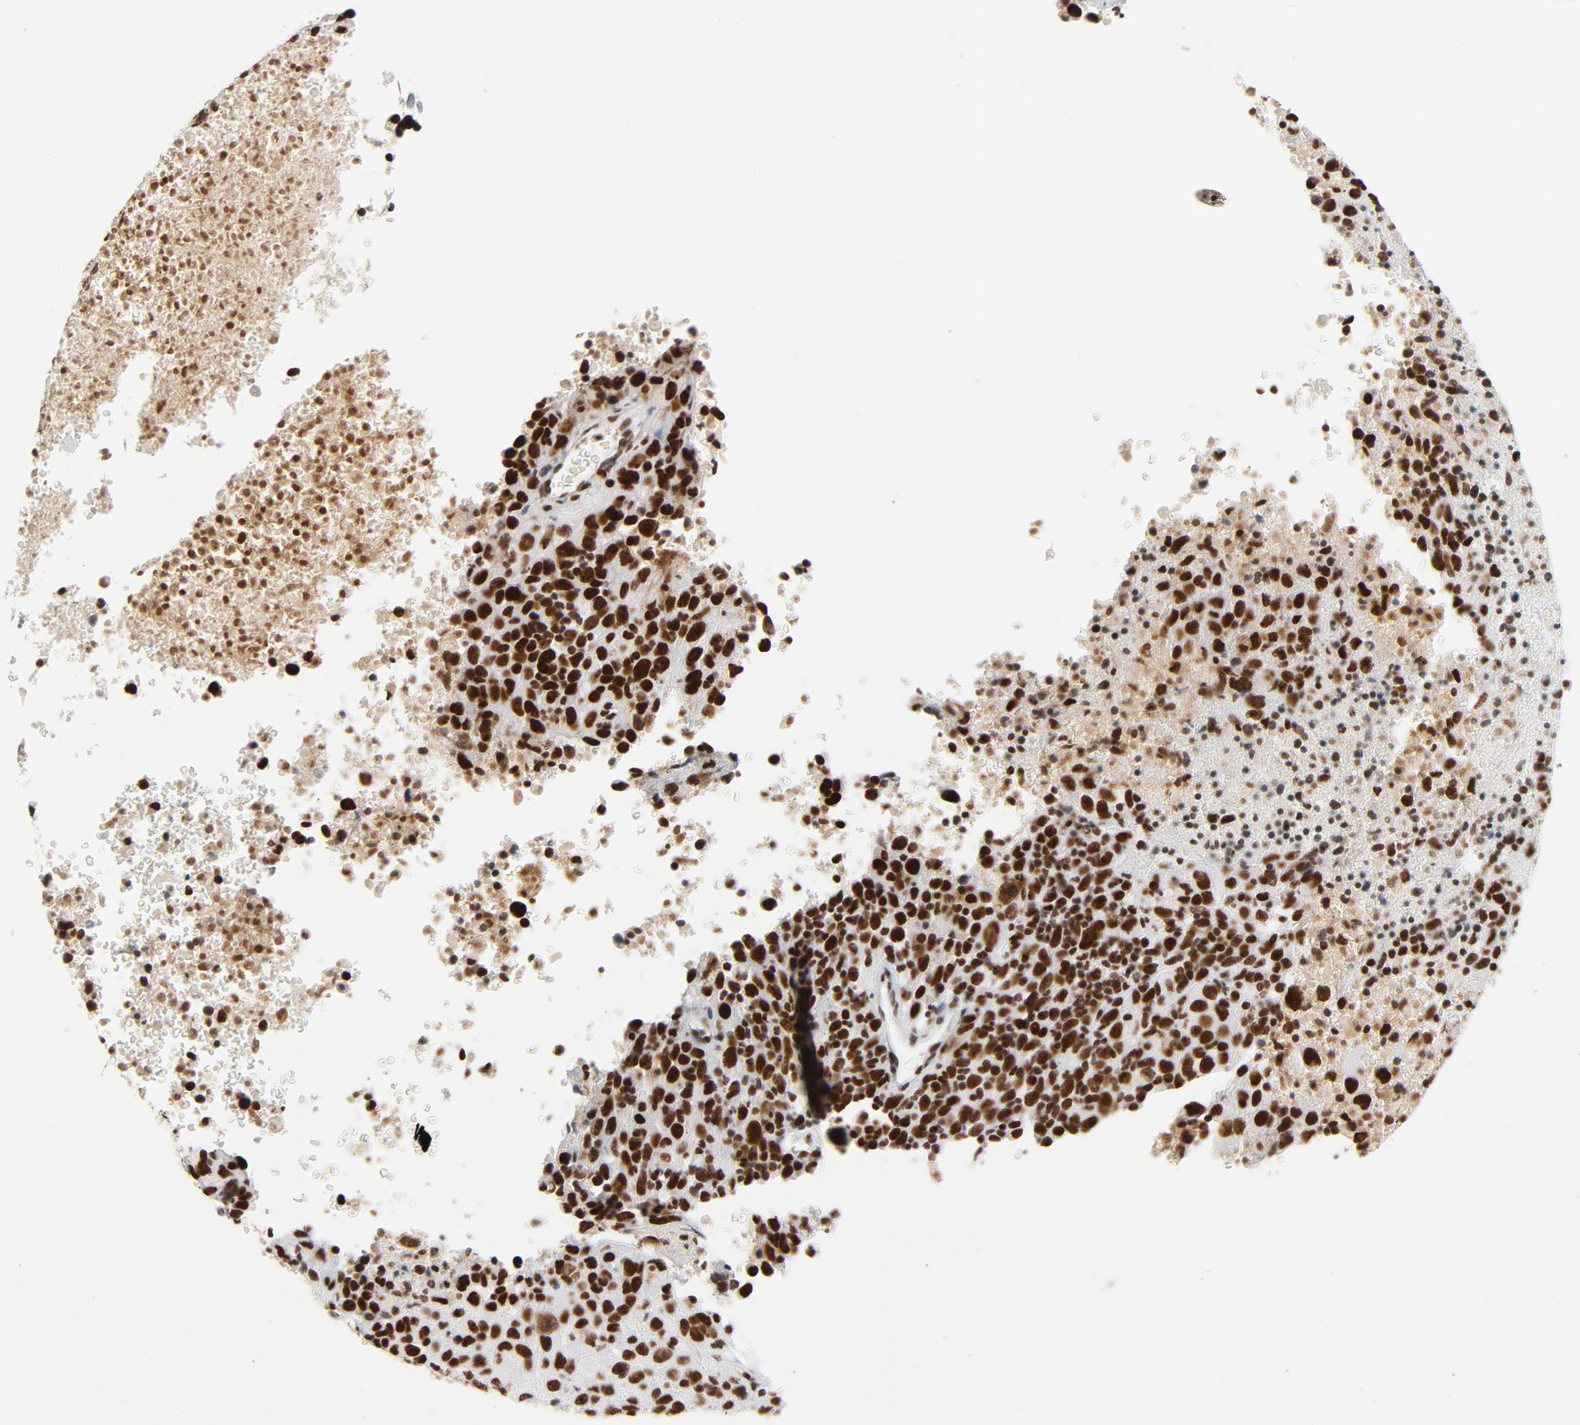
{"staining": {"intensity": "strong", "quantity": ">75%", "location": "nuclear"}, "tissue": "melanoma", "cell_type": "Tumor cells", "image_type": "cancer", "snomed": [{"axis": "morphology", "description": "Malignant melanoma, Metastatic site"}, {"axis": "topography", "description": "Cerebral cortex"}], "caption": "Melanoma stained with immunohistochemistry (IHC) reveals strong nuclear expression in about >75% of tumor cells. The staining was performed using DAB to visualize the protein expression in brown, while the nuclei were stained in blue with hematoxylin (Magnification: 20x).", "gene": "GTF2H1", "patient": {"sex": "female", "age": 52}}